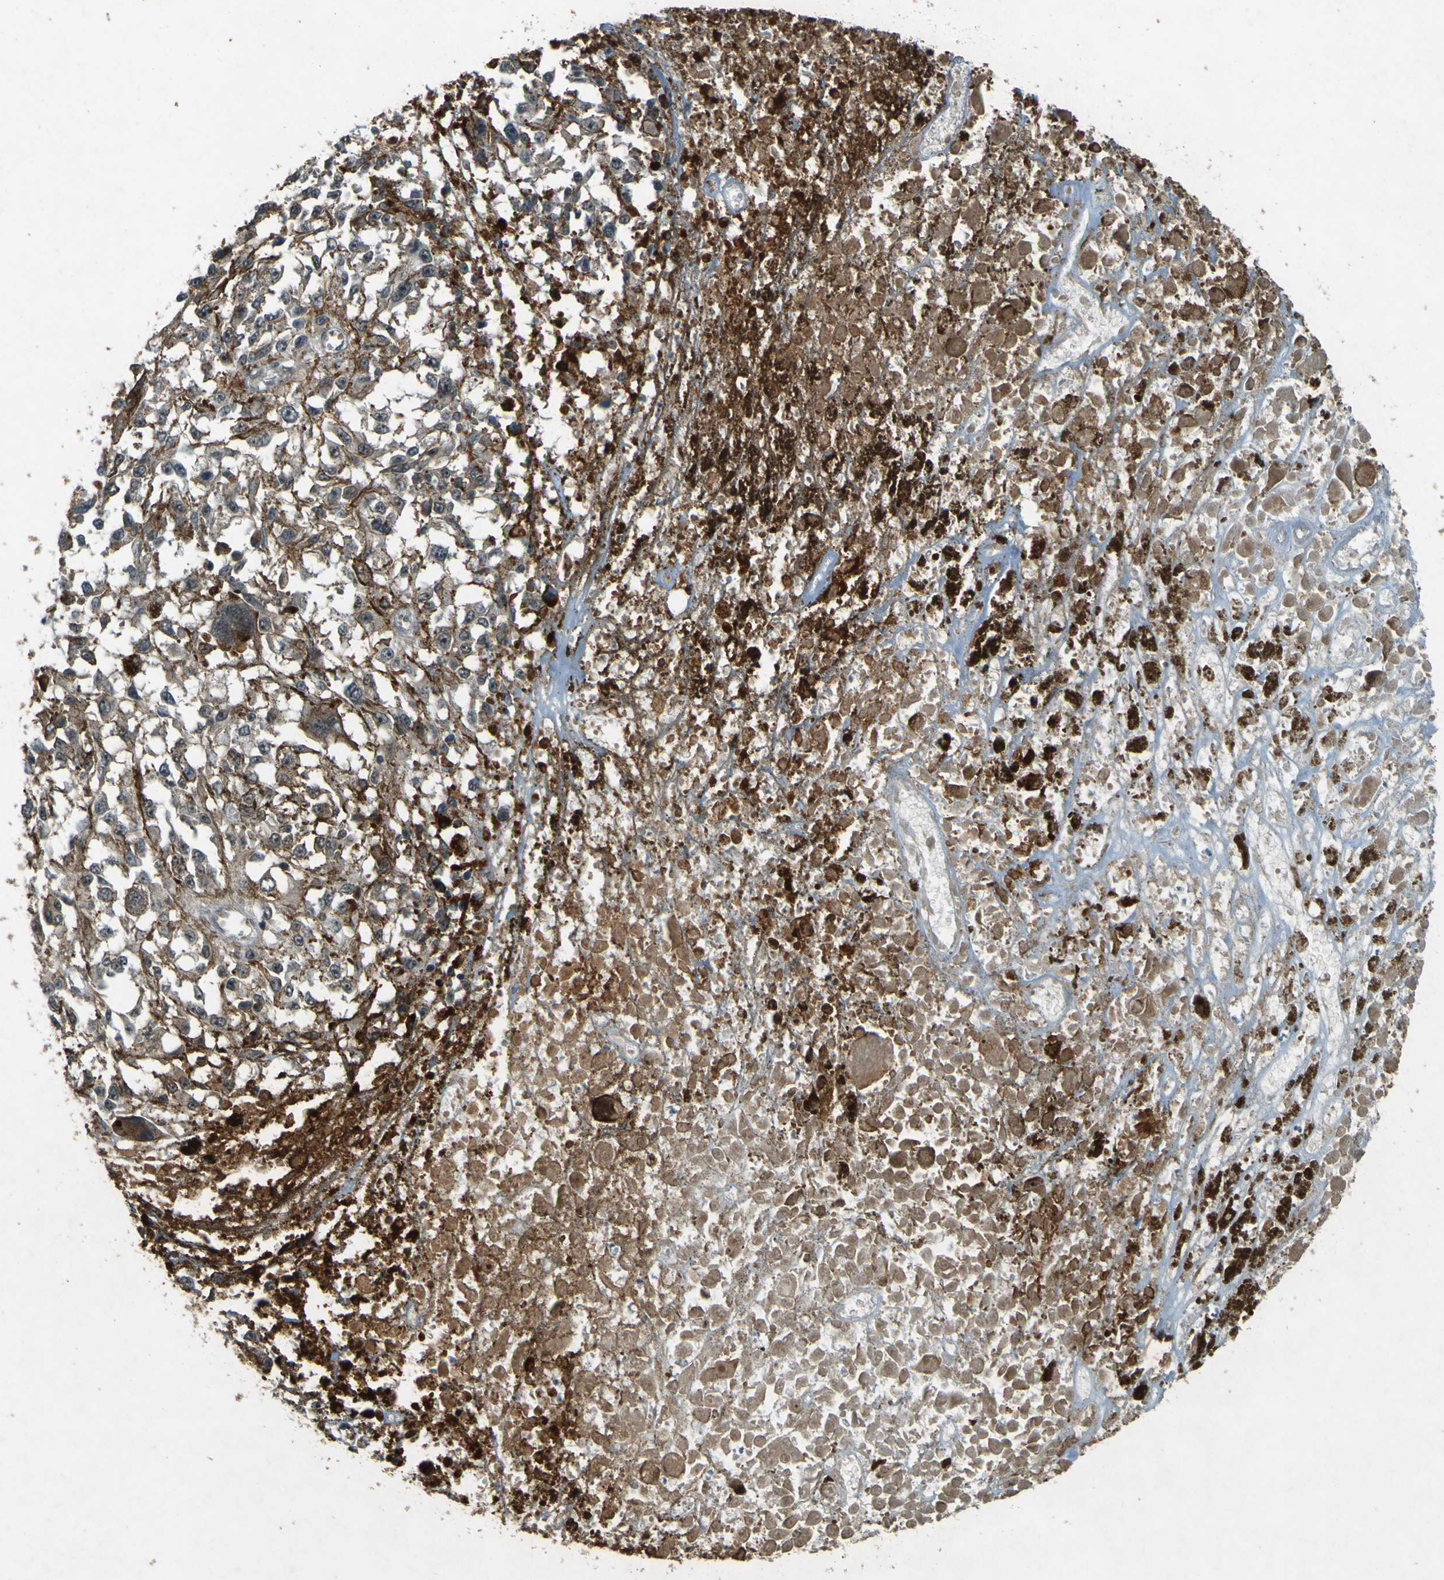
{"staining": {"intensity": "weak", "quantity": "25%-75%", "location": "cytoplasmic/membranous"}, "tissue": "melanoma", "cell_type": "Tumor cells", "image_type": "cancer", "snomed": [{"axis": "morphology", "description": "Malignant melanoma, Metastatic site"}, {"axis": "topography", "description": "Lymph node"}], "caption": "Immunohistochemical staining of human melanoma shows low levels of weak cytoplasmic/membranous protein positivity in about 25%-75% of tumor cells.", "gene": "MPDZ", "patient": {"sex": "male", "age": 59}}